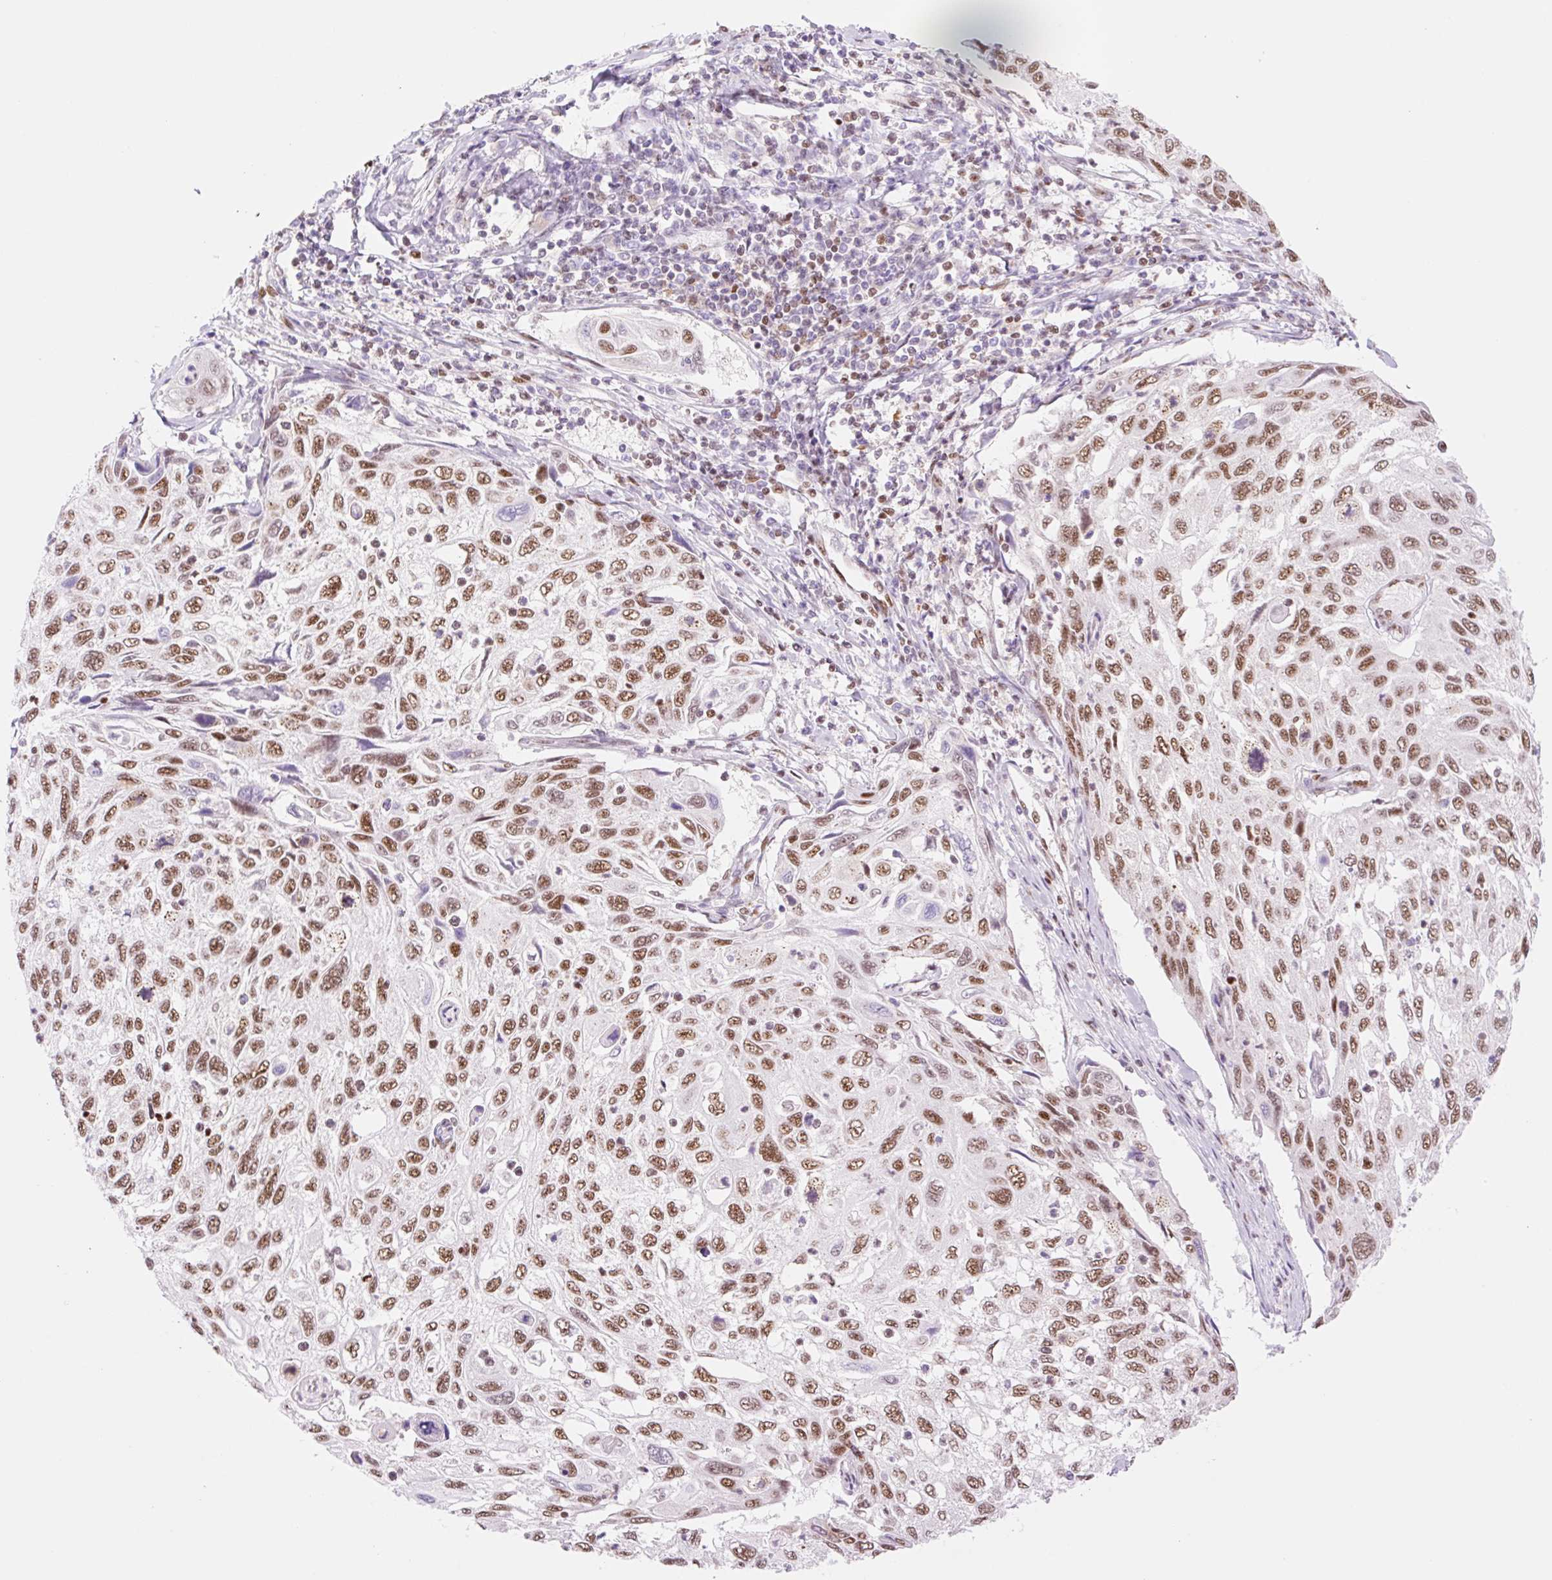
{"staining": {"intensity": "moderate", "quantity": ">75%", "location": "nuclear"}, "tissue": "cervical cancer", "cell_type": "Tumor cells", "image_type": "cancer", "snomed": [{"axis": "morphology", "description": "Squamous cell carcinoma, NOS"}, {"axis": "topography", "description": "Cervix"}], "caption": "Protein positivity by immunohistochemistry shows moderate nuclear expression in approximately >75% of tumor cells in squamous cell carcinoma (cervical). (DAB = brown stain, brightfield microscopy at high magnification).", "gene": "PRDM11", "patient": {"sex": "female", "age": 70}}